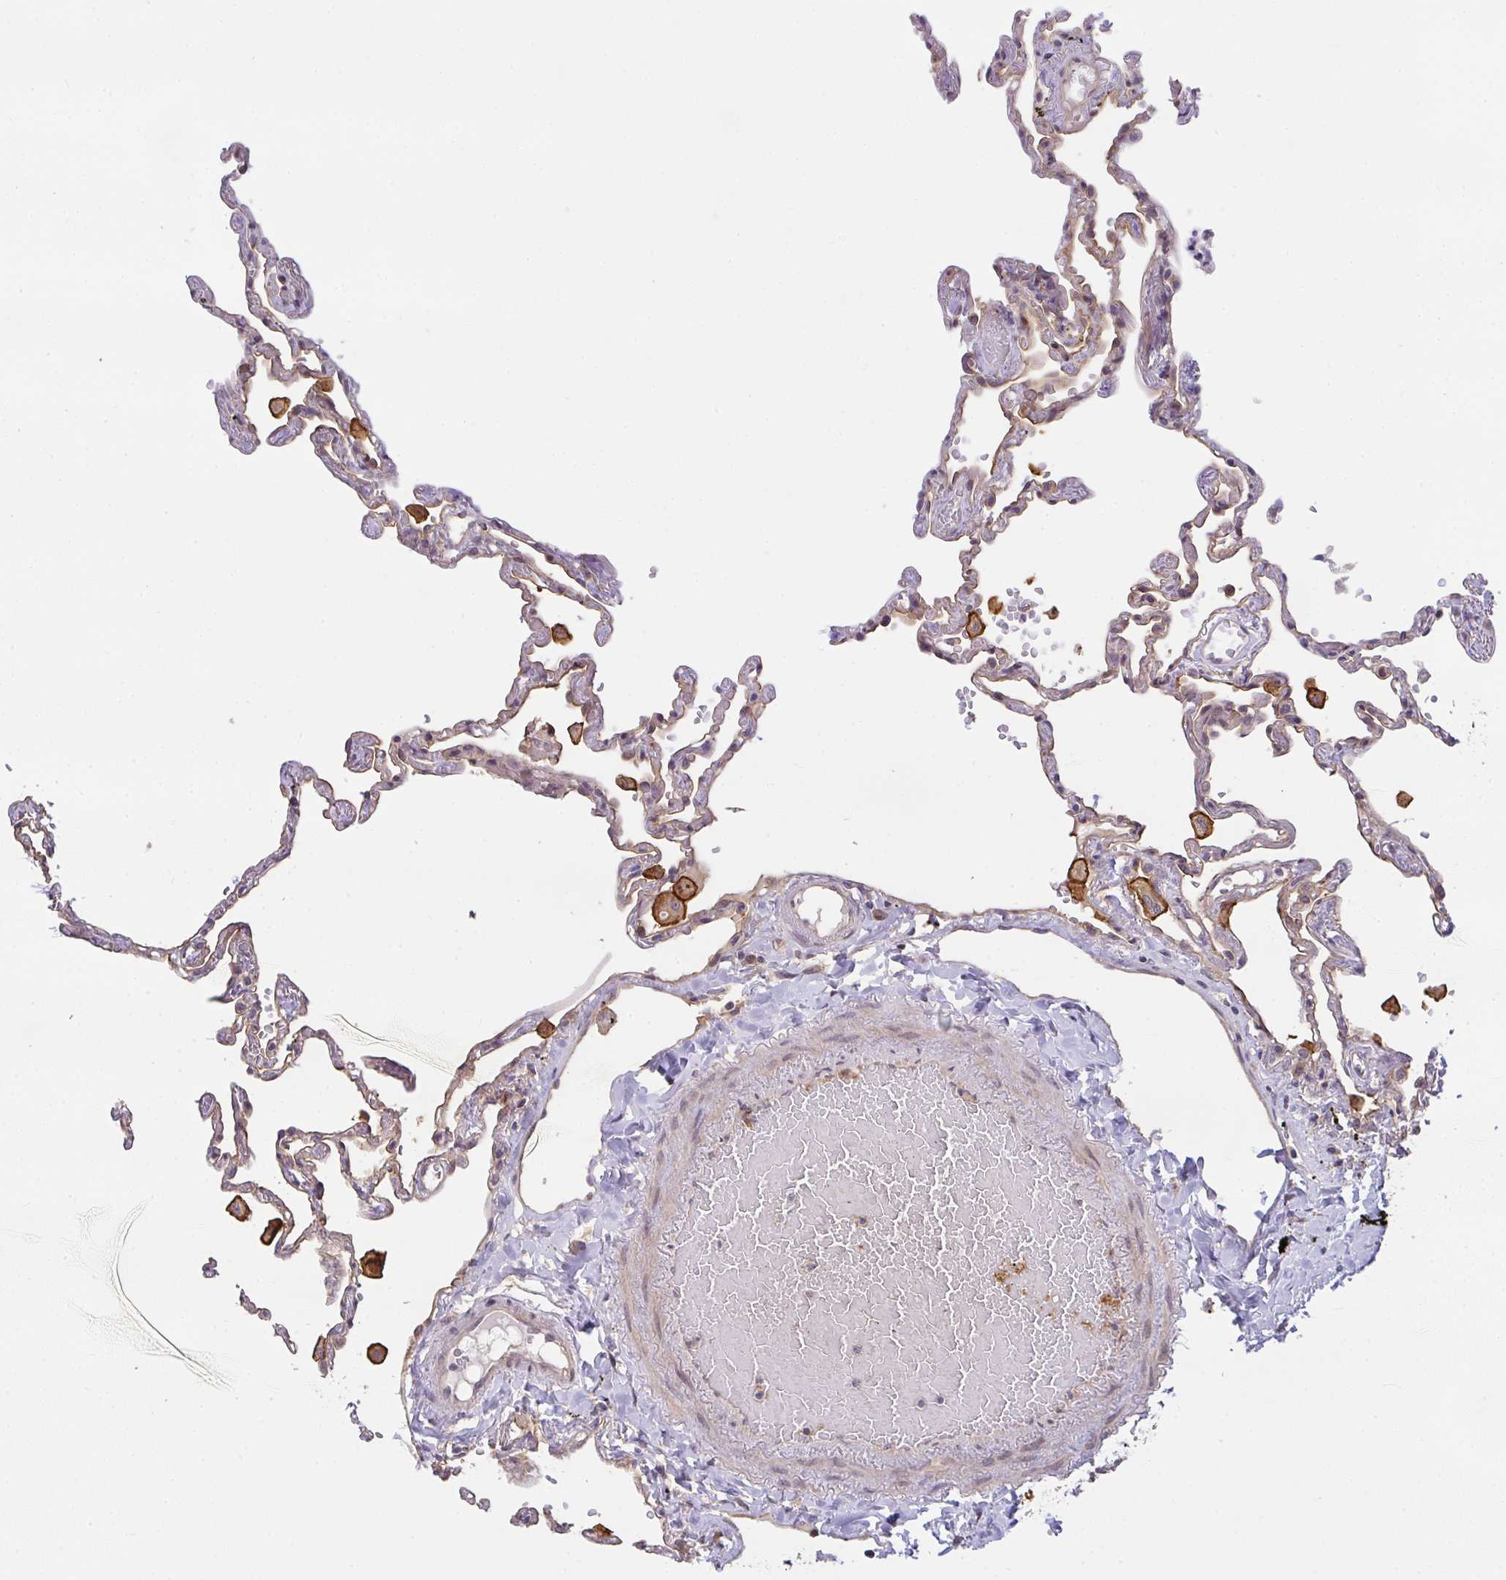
{"staining": {"intensity": "weak", "quantity": "25%-75%", "location": "cytoplasmic/membranous"}, "tissue": "lung", "cell_type": "Alveolar cells", "image_type": "normal", "snomed": [{"axis": "morphology", "description": "Normal tissue, NOS"}, {"axis": "topography", "description": "Lung"}], "caption": "The micrograph demonstrates staining of unremarkable lung, revealing weak cytoplasmic/membranous protein staining (brown color) within alveolar cells.", "gene": "EEF1AKMT1", "patient": {"sex": "female", "age": 67}}